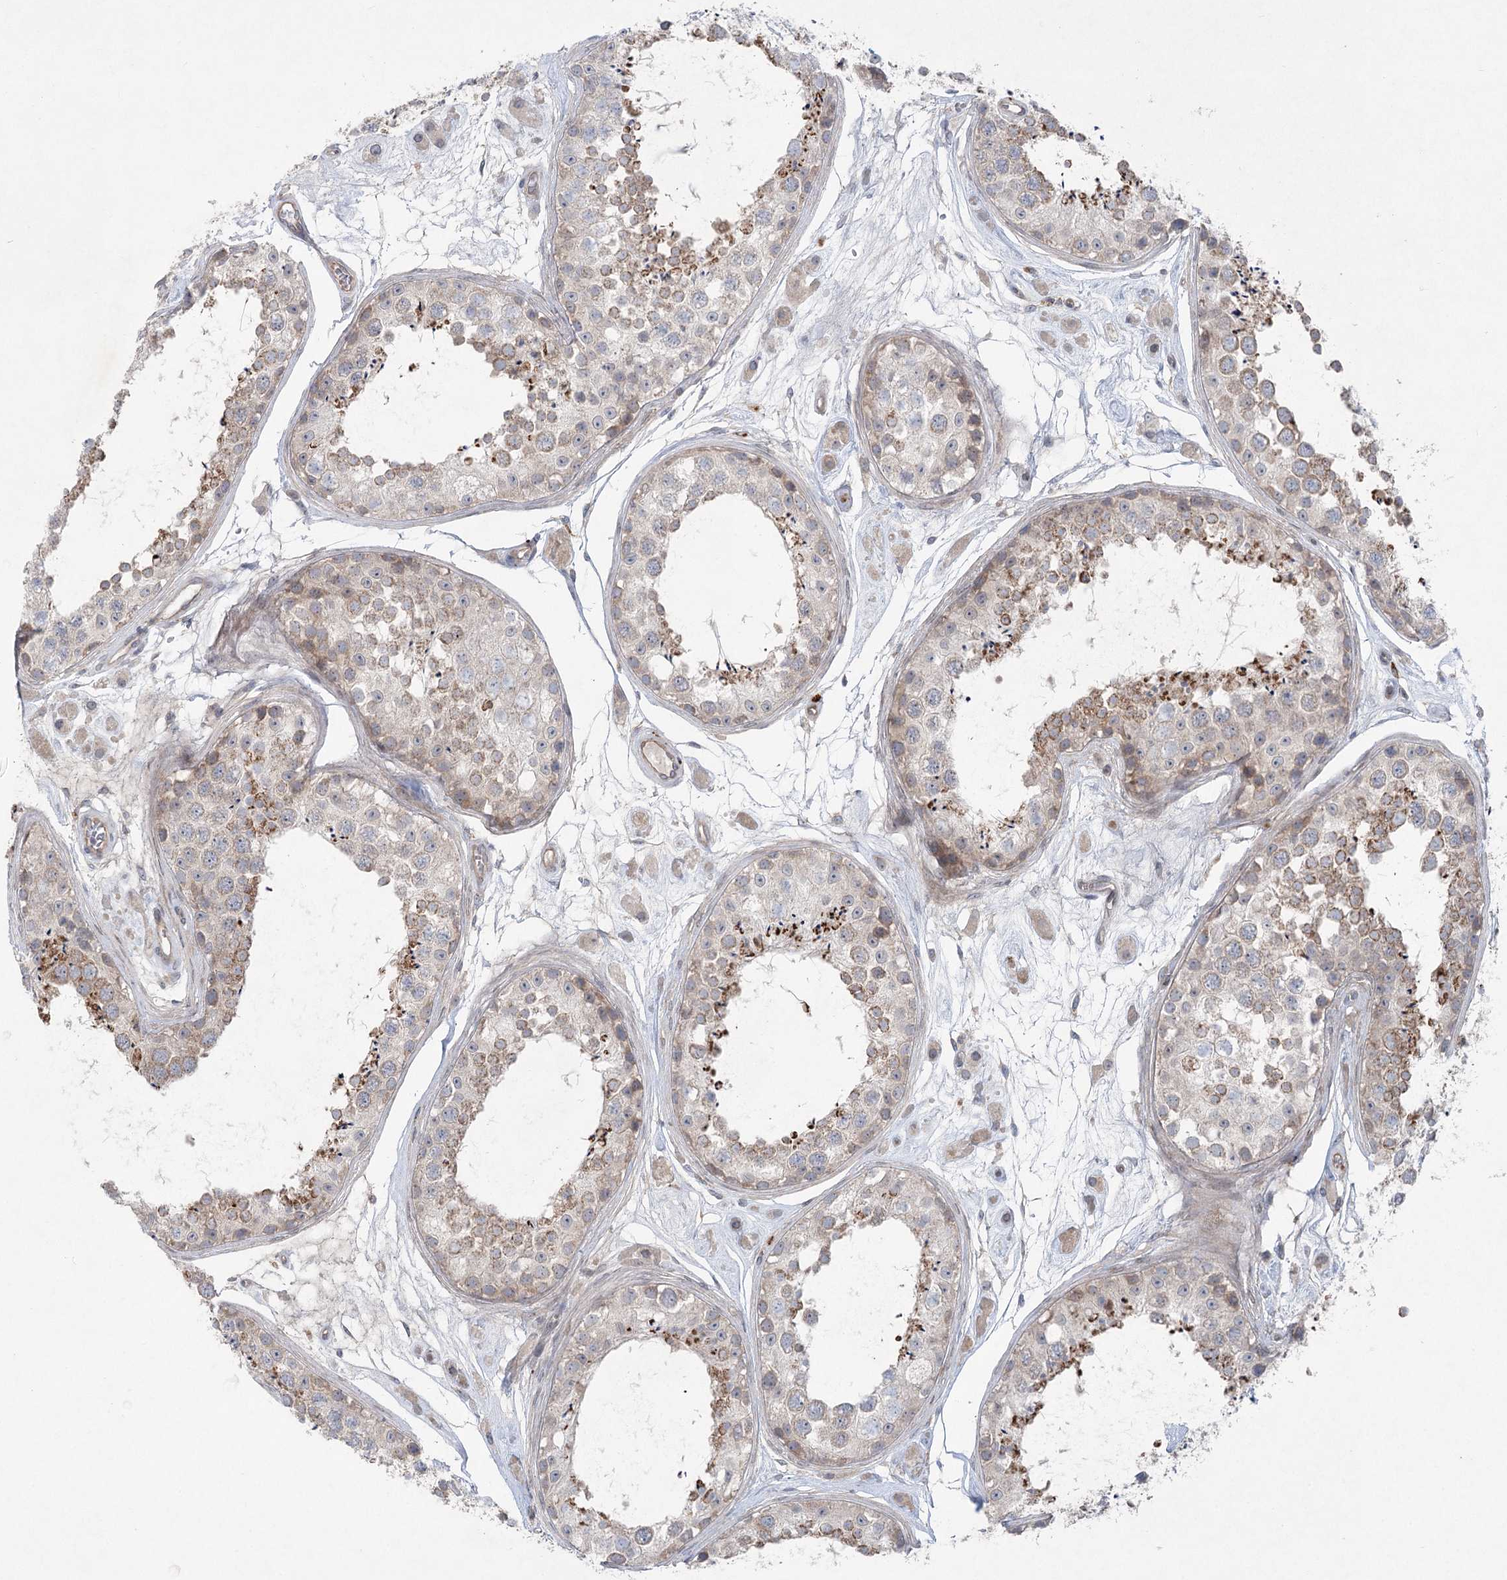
{"staining": {"intensity": "moderate", "quantity": "<25%", "location": "cytoplasmic/membranous"}, "tissue": "testis", "cell_type": "Cells in seminiferous ducts", "image_type": "normal", "snomed": [{"axis": "morphology", "description": "Normal tissue, NOS"}, {"axis": "topography", "description": "Testis"}], "caption": "Immunohistochemical staining of unremarkable testis reveals low levels of moderate cytoplasmic/membranous staining in about <25% of cells in seminiferous ducts. (DAB (3,3'-diaminobenzidine) = brown stain, brightfield microscopy at high magnification).", "gene": "SCN11A", "patient": {"sex": "male", "age": 25}}